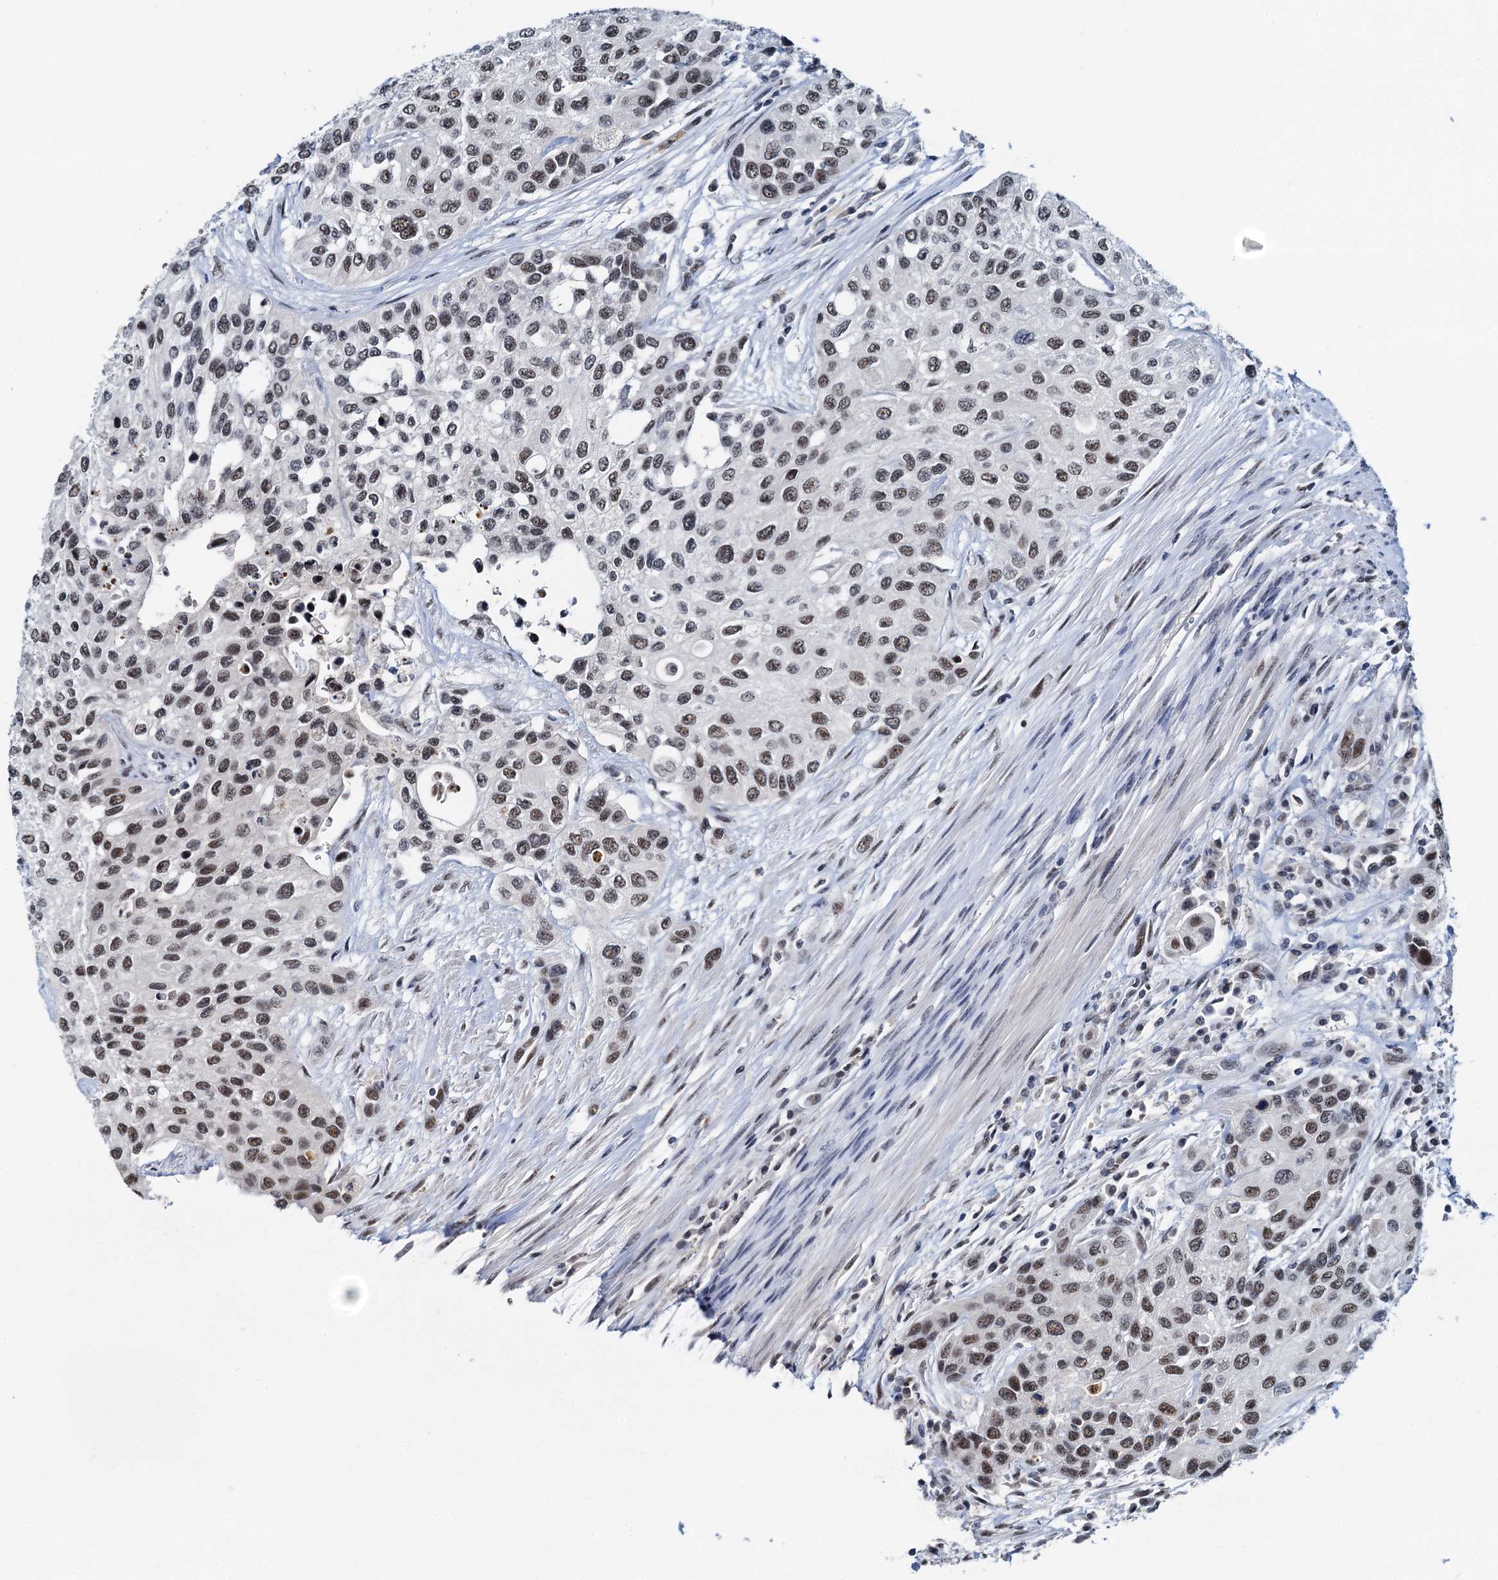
{"staining": {"intensity": "moderate", "quantity": ">75%", "location": "nuclear"}, "tissue": "urothelial cancer", "cell_type": "Tumor cells", "image_type": "cancer", "snomed": [{"axis": "morphology", "description": "Normal tissue, NOS"}, {"axis": "morphology", "description": "Urothelial carcinoma, High grade"}, {"axis": "topography", "description": "Vascular tissue"}, {"axis": "topography", "description": "Urinary bladder"}], "caption": "Tumor cells demonstrate medium levels of moderate nuclear expression in about >75% of cells in human urothelial cancer.", "gene": "SNRPD1", "patient": {"sex": "female", "age": 56}}